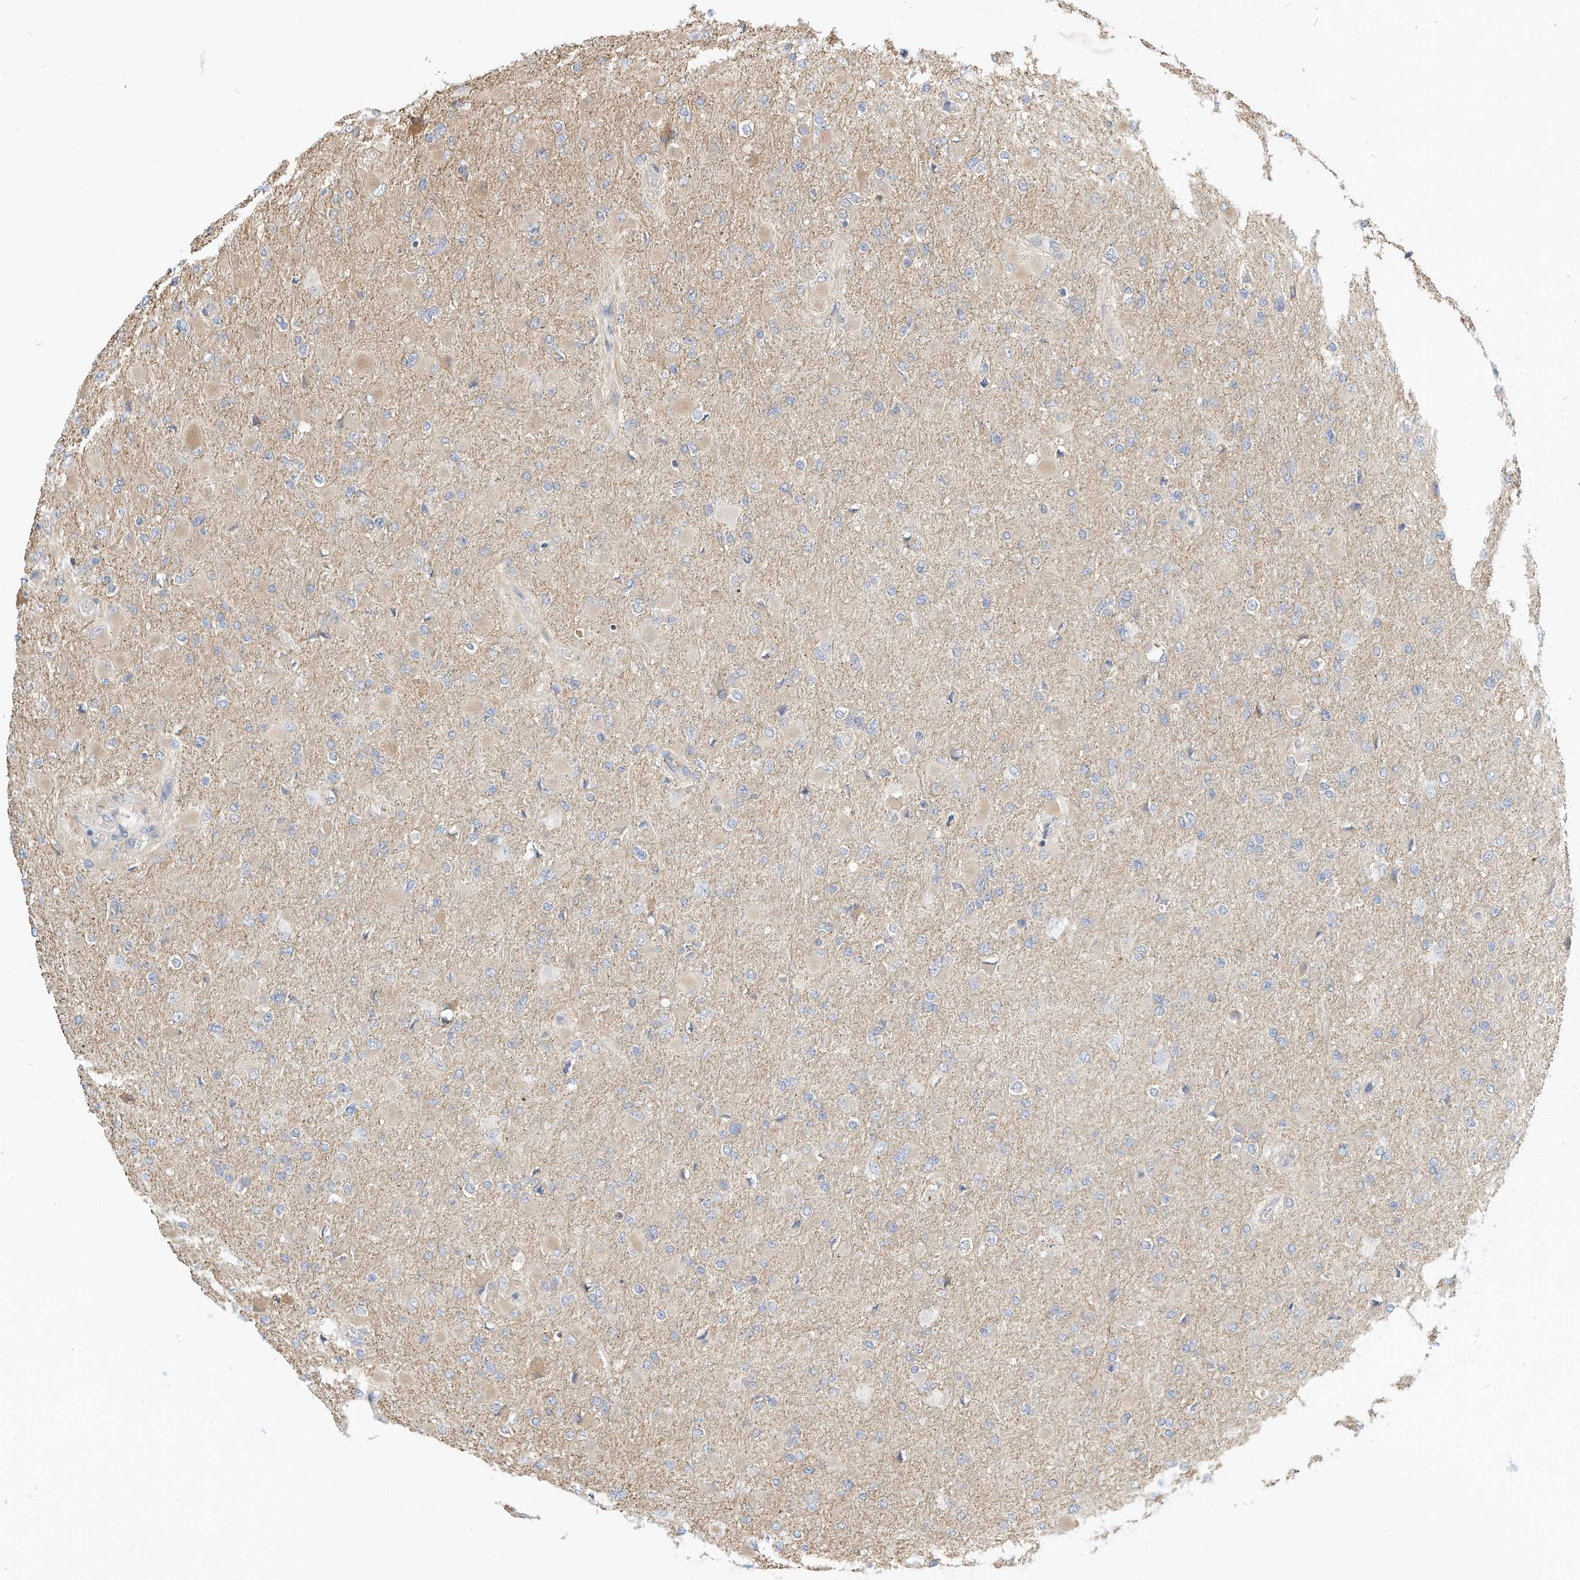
{"staining": {"intensity": "negative", "quantity": "none", "location": "none"}, "tissue": "glioma", "cell_type": "Tumor cells", "image_type": "cancer", "snomed": [{"axis": "morphology", "description": "Glioma, malignant, High grade"}, {"axis": "topography", "description": "Cerebral cortex"}], "caption": "Micrograph shows no protein positivity in tumor cells of glioma tissue.", "gene": "OFD1", "patient": {"sex": "female", "age": 36}}